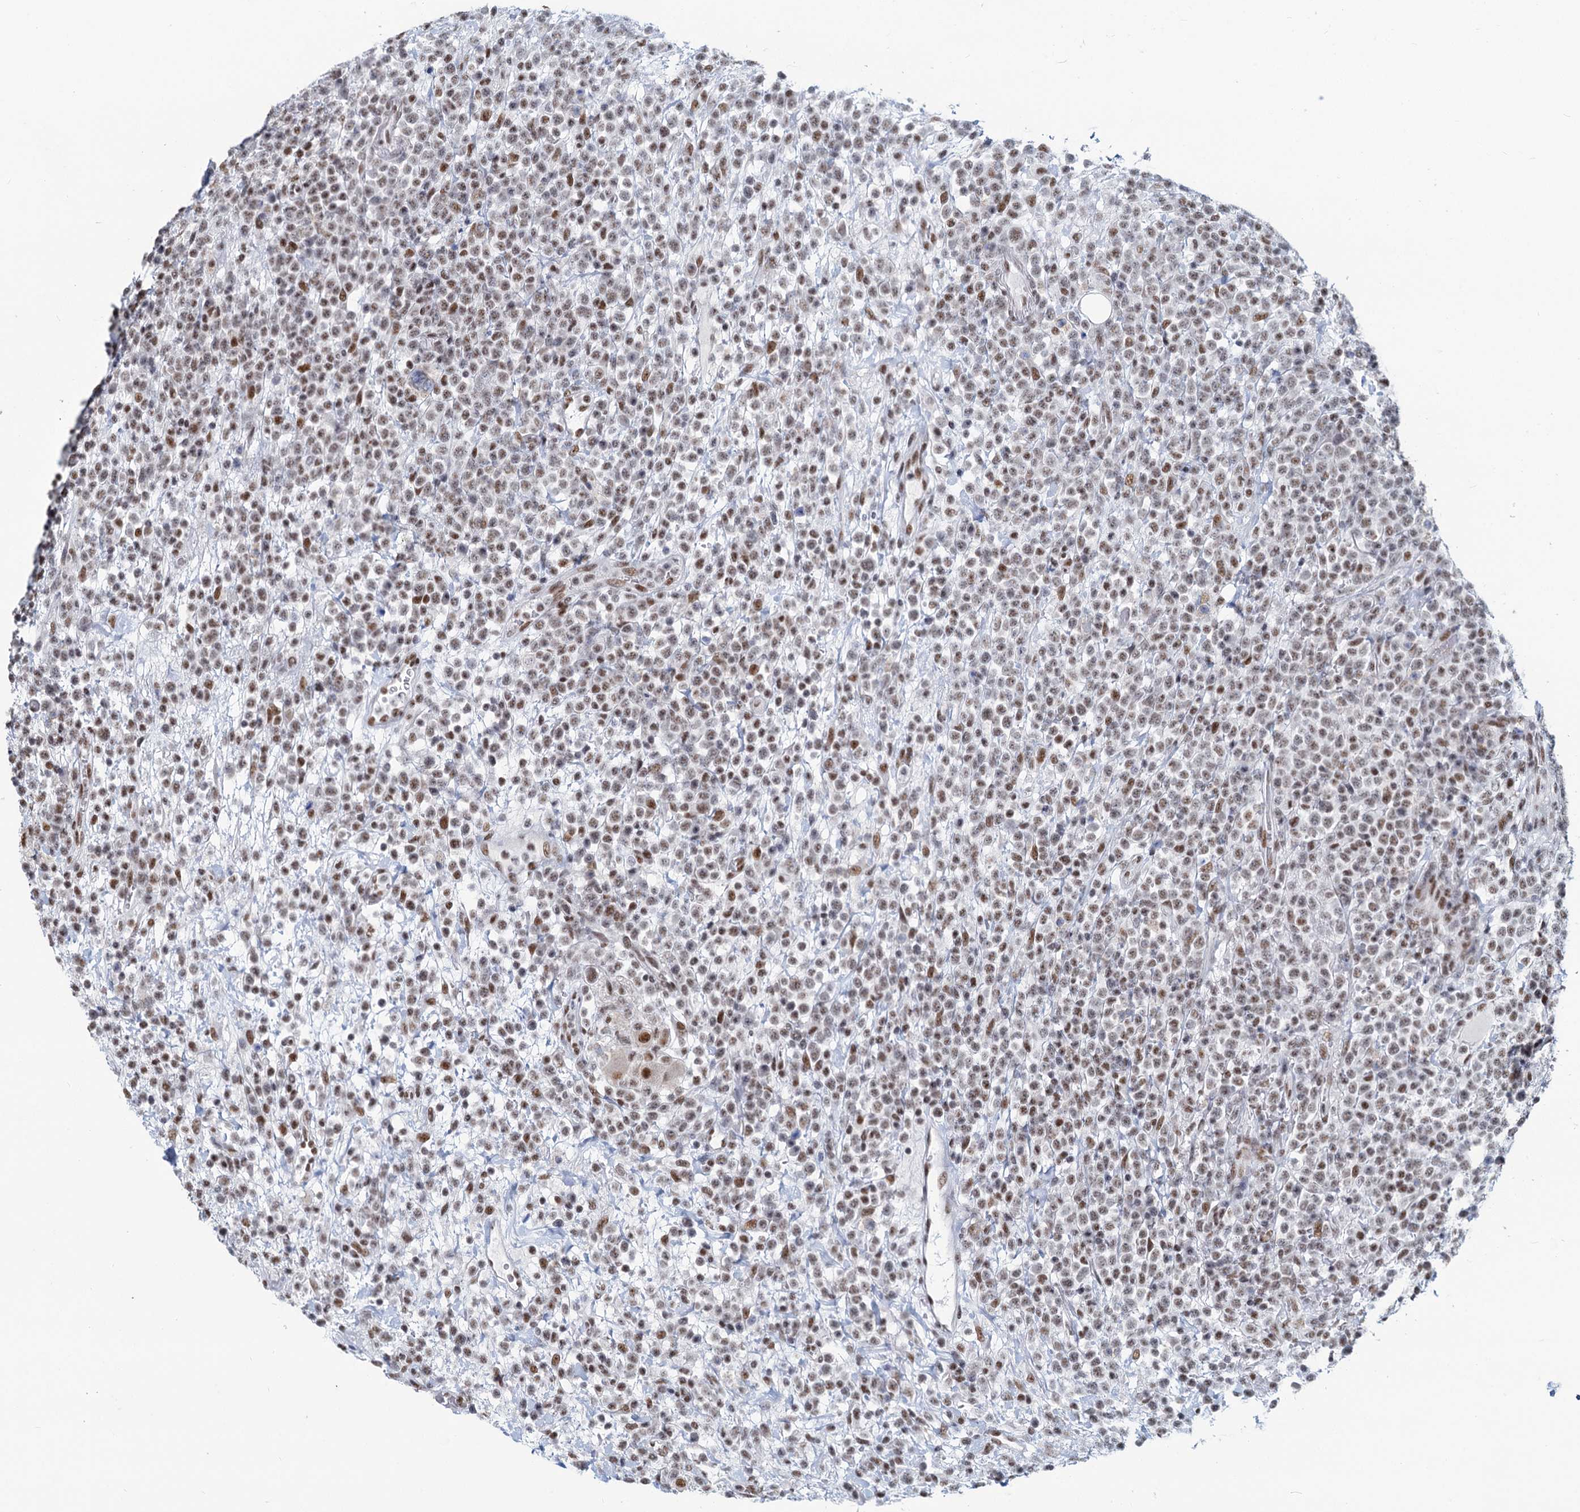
{"staining": {"intensity": "weak", "quantity": "25%-75%", "location": "nuclear"}, "tissue": "lymphoma", "cell_type": "Tumor cells", "image_type": "cancer", "snomed": [{"axis": "morphology", "description": "Malignant lymphoma, non-Hodgkin's type, High grade"}, {"axis": "topography", "description": "Colon"}], "caption": "This photomicrograph reveals lymphoma stained with IHC to label a protein in brown. The nuclear of tumor cells show weak positivity for the protein. Nuclei are counter-stained blue.", "gene": "METTL14", "patient": {"sex": "female", "age": 53}}